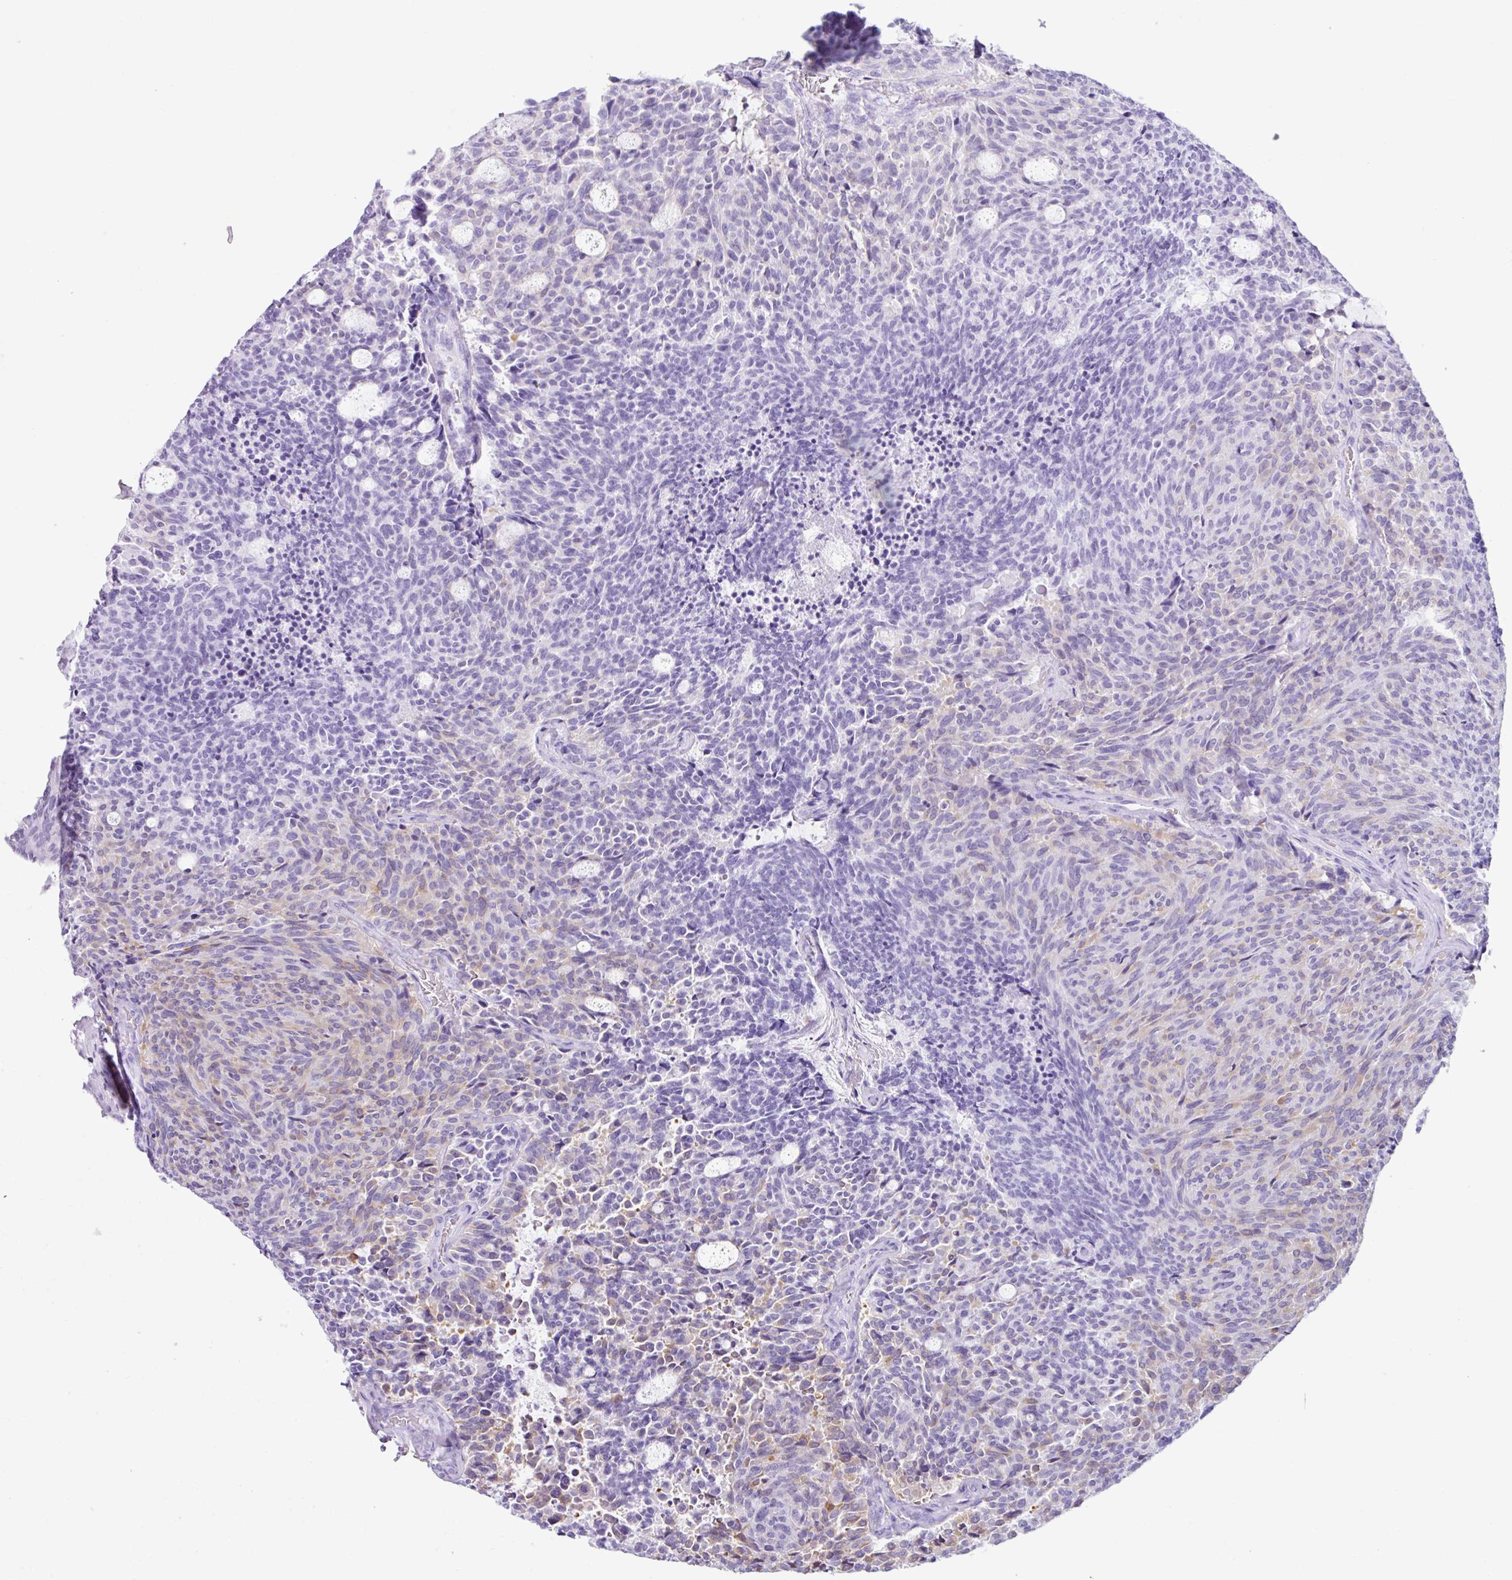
{"staining": {"intensity": "weak", "quantity": "<25%", "location": "cytoplasmic/membranous"}, "tissue": "carcinoid", "cell_type": "Tumor cells", "image_type": "cancer", "snomed": [{"axis": "morphology", "description": "Carcinoid, malignant, NOS"}, {"axis": "topography", "description": "Pancreas"}], "caption": "IHC micrograph of human malignant carcinoid stained for a protein (brown), which demonstrates no positivity in tumor cells. The staining was performed using DAB to visualize the protein expression in brown, while the nuclei were stained in blue with hematoxylin (Magnification: 20x).", "gene": "ZNF524", "patient": {"sex": "female", "age": 54}}